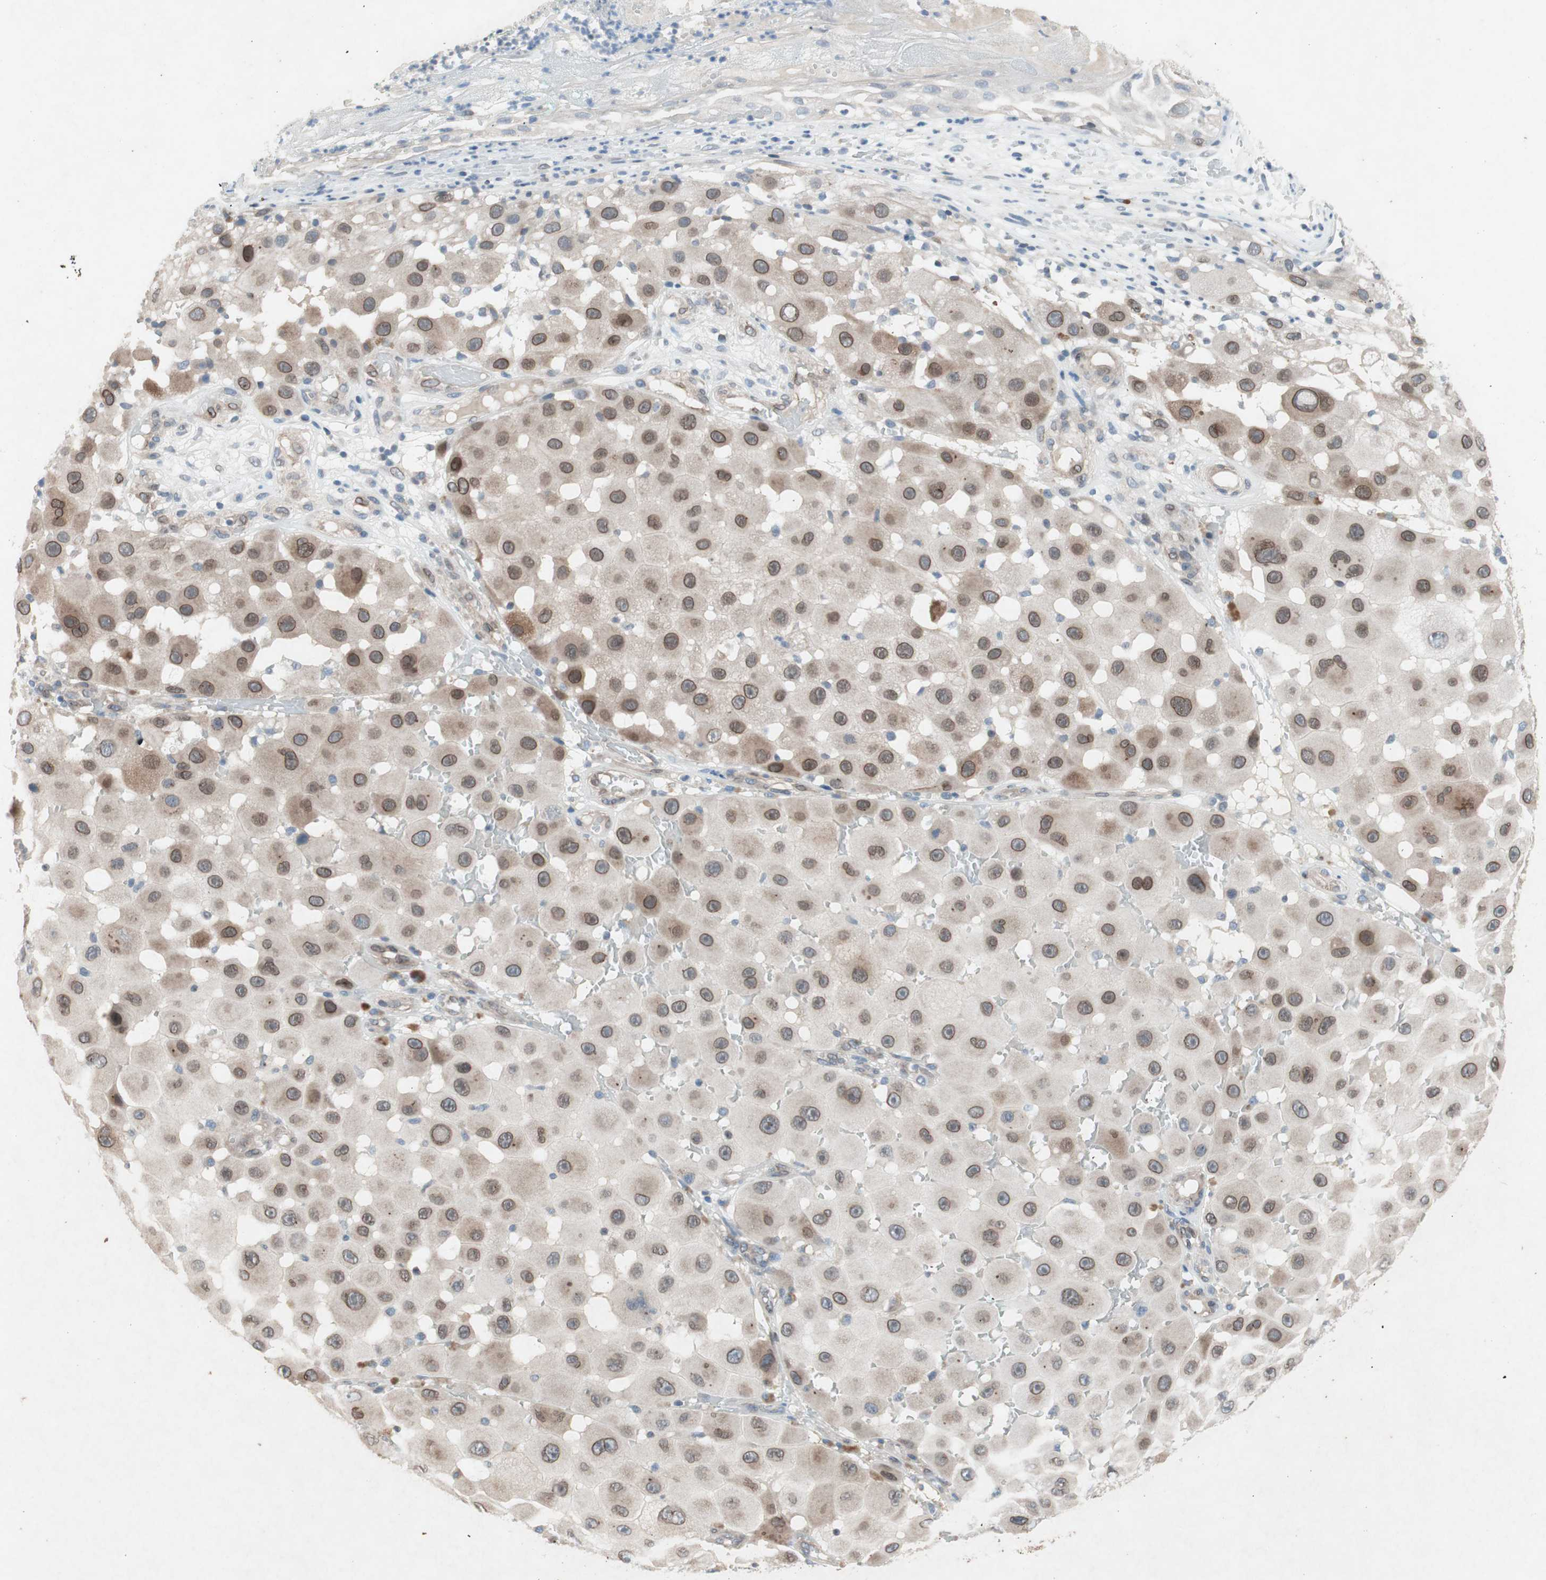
{"staining": {"intensity": "moderate", "quantity": ">75%", "location": "cytoplasmic/membranous,nuclear"}, "tissue": "melanoma", "cell_type": "Tumor cells", "image_type": "cancer", "snomed": [{"axis": "morphology", "description": "Malignant melanoma, NOS"}, {"axis": "topography", "description": "Skin"}], "caption": "Moderate cytoplasmic/membranous and nuclear staining is present in approximately >75% of tumor cells in melanoma. (DAB IHC with brightfield microscopy, high magnification).", "gene": "ARNT2", "patient": {"sex": "female", "age": 81}}